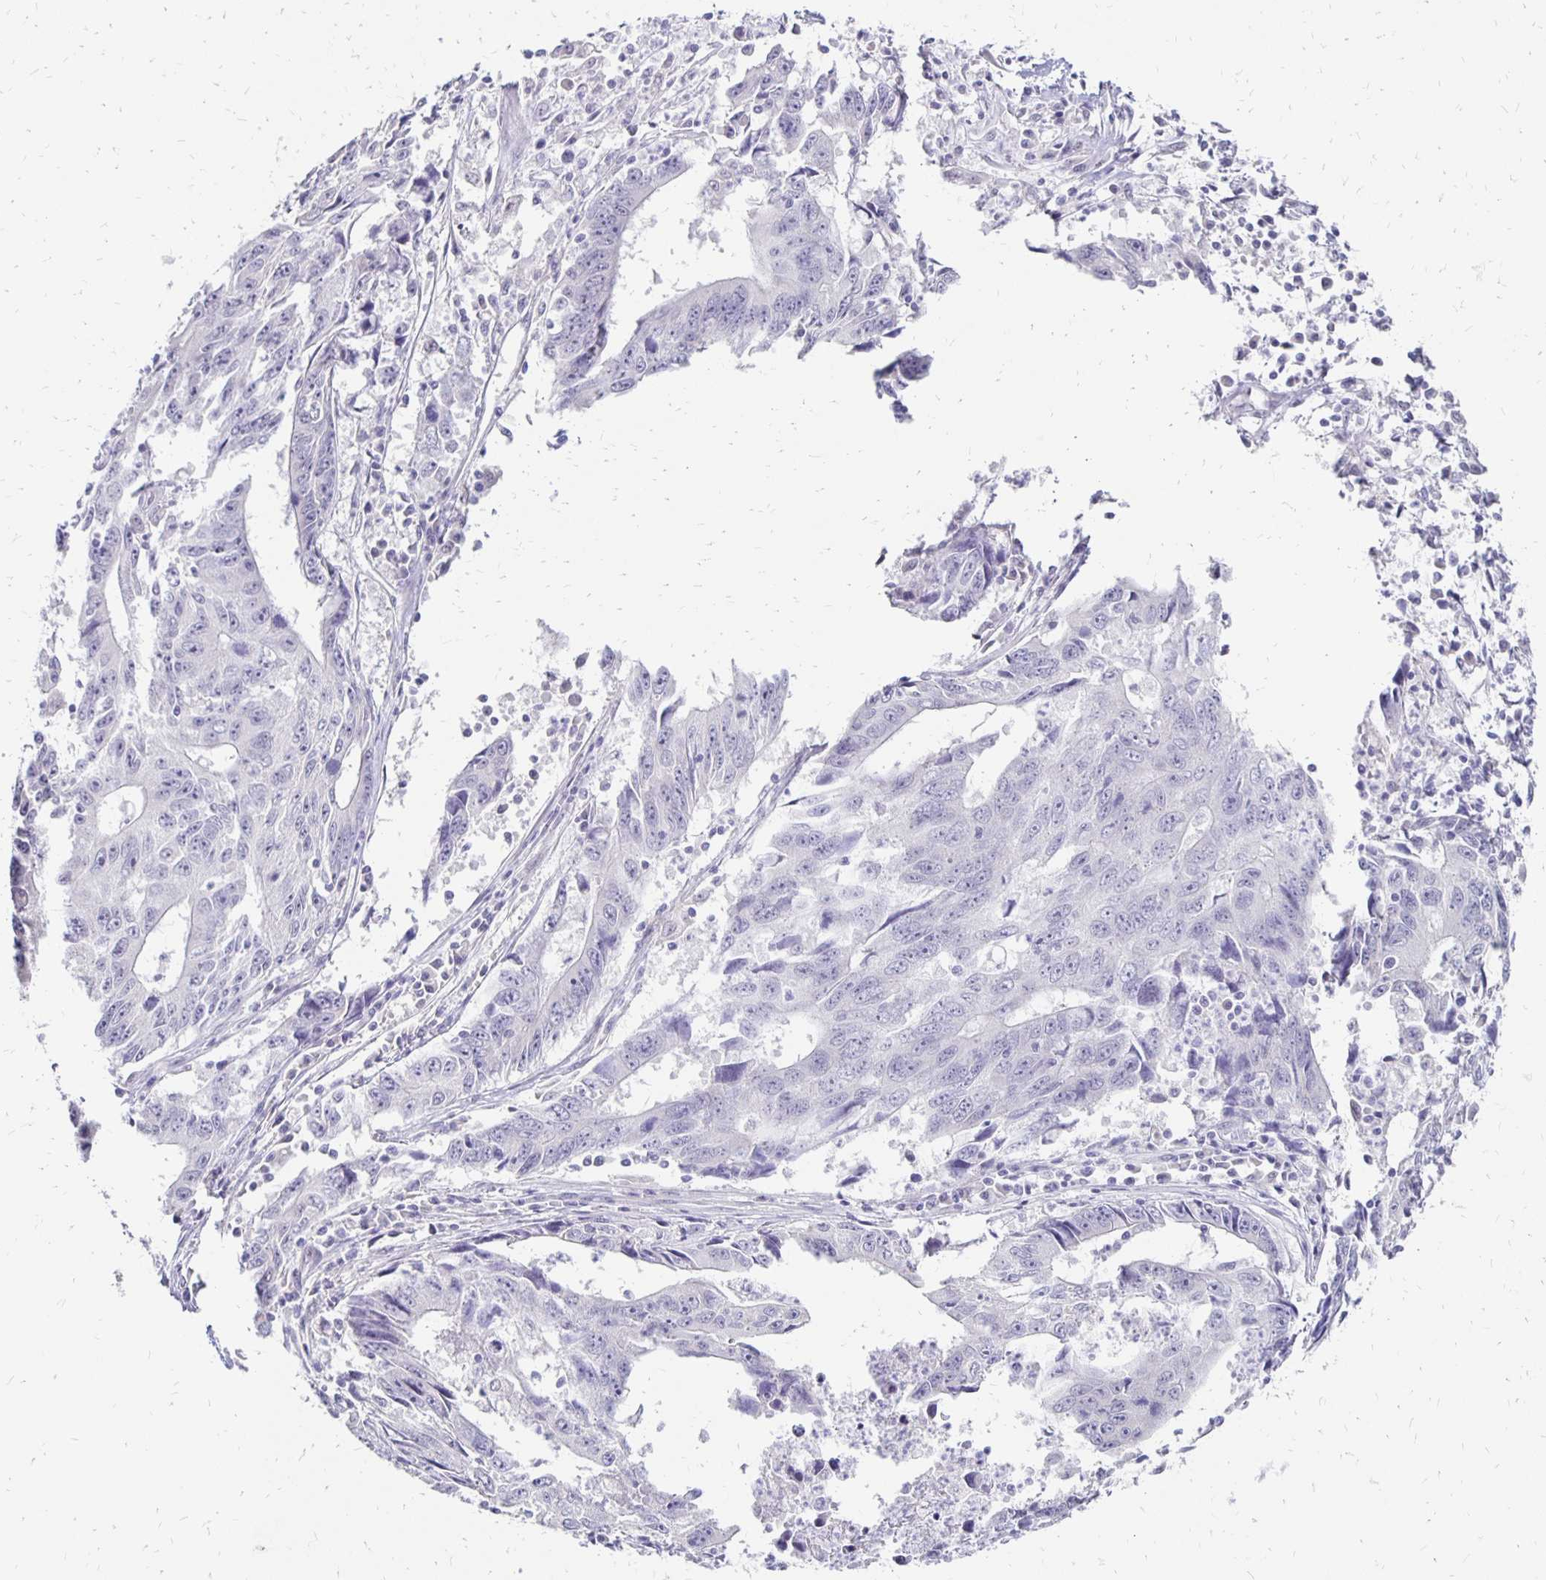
{"staining": {"intensity": "negative", "quantity": "none", "location": "none"}, "tissue": "liver cancer", "cell_type": "Tumor cells", "image_type": "cancer", "snomed": [{"axis": "morphology", "description": "Cholangiocarcinoma"}, {"axis": "topography", "description": "Liver"}], "caption": "Protein analysis of liver cancer reveals no significant expression in tumor cells.", "gene": "ATOSB", "patient": {"sex": "male", "age": 65}}